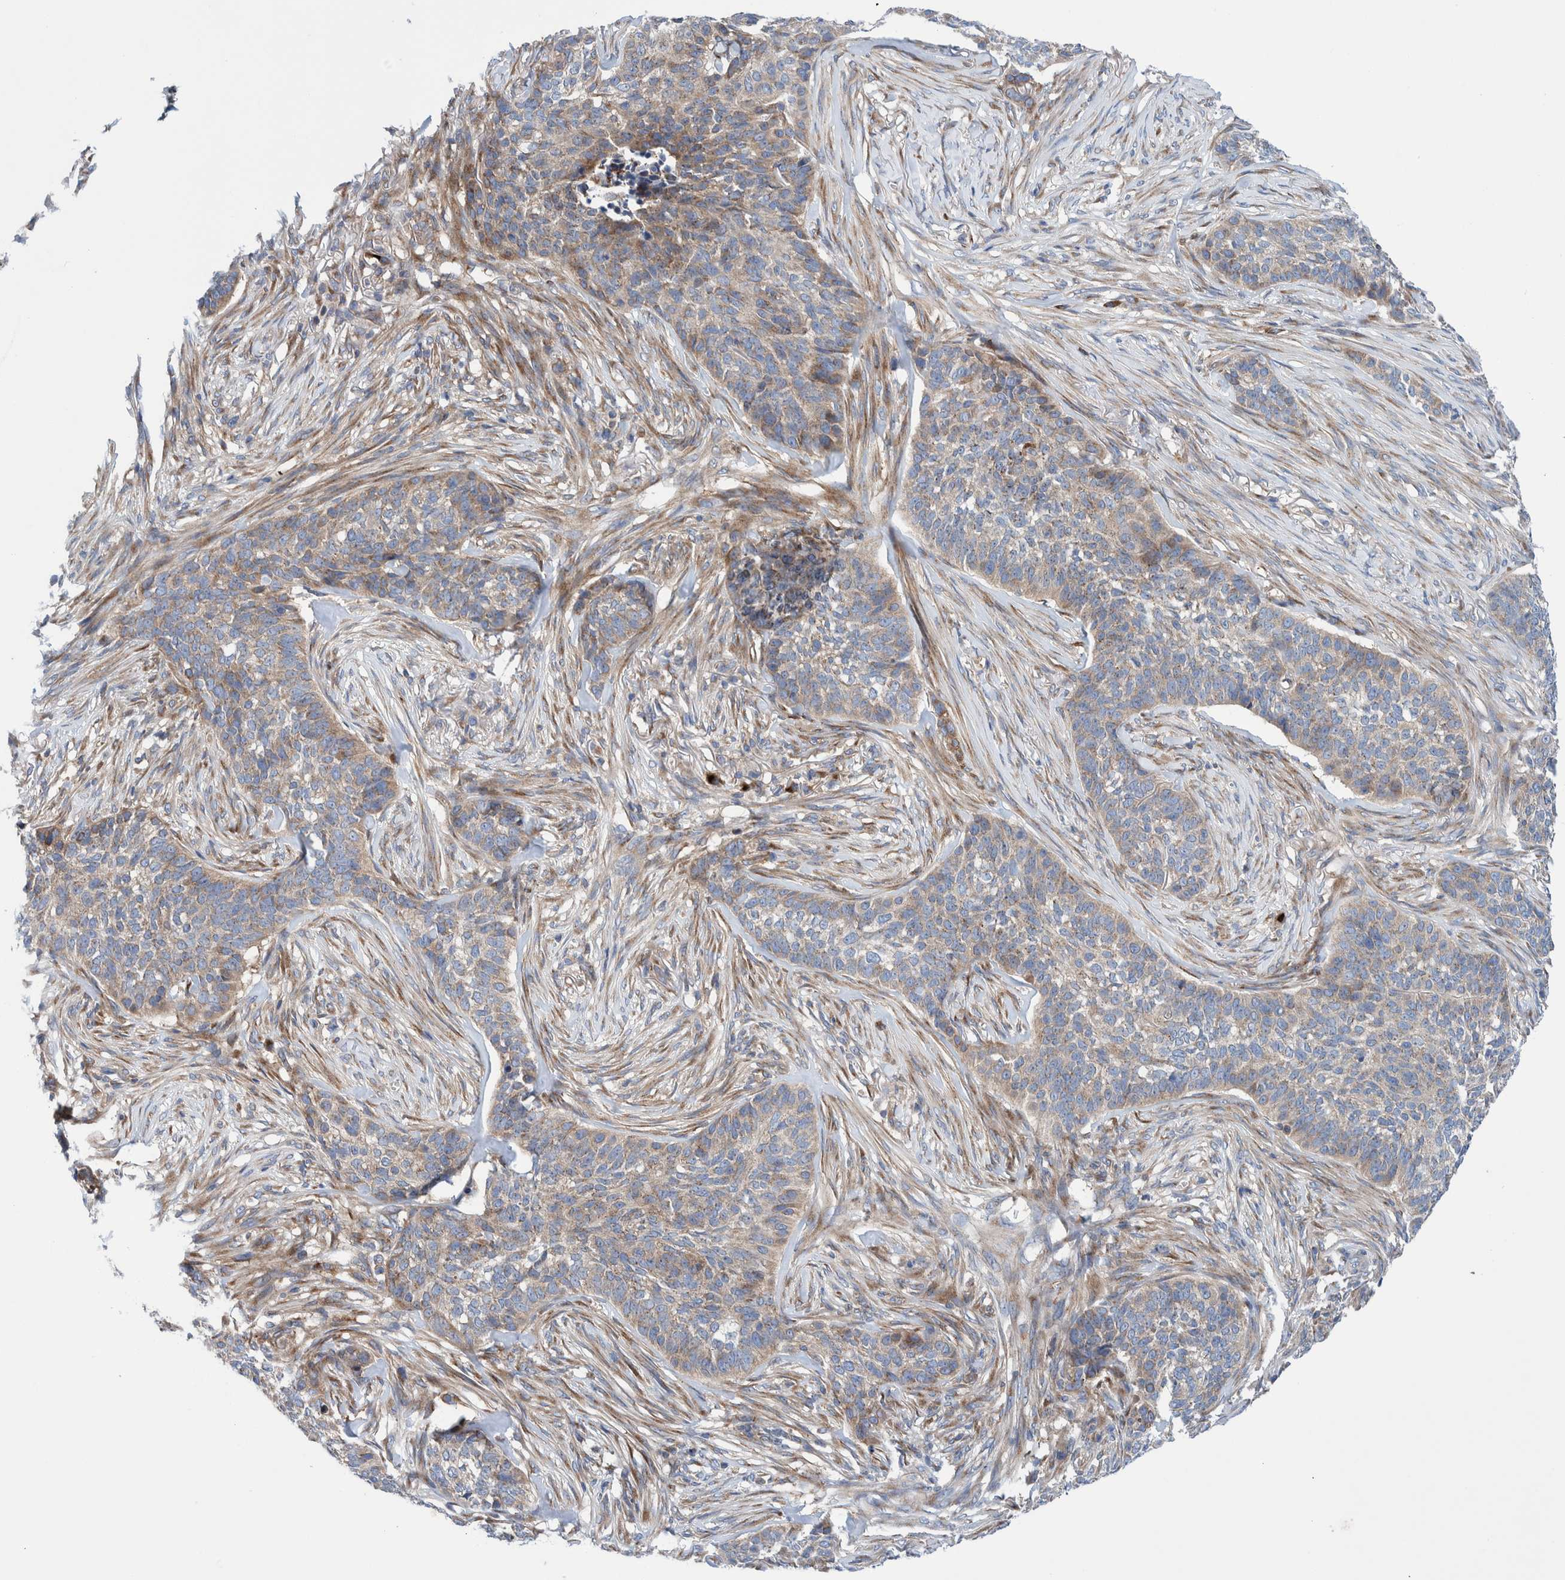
{"staining": {"intensity": "weak", "quantity": "25%-75%", "location": "cytoplasmic/membranous"}, "tissue": "skin cancer", "cell_type": "Tumor cells", "image_type": "cancer", "snomed": [{"axis": "morphology", "description": "Basal cell carcinoma"}, {"axis": "topography", "description": "Skin"}], "caption": "Skin basal cell carcinoma was stained to show a protein in brown. There is low levels of weak cytoplasmic/membranous positivity in about 25%-75% of tumor cells.", "gene": "TRIM58", "patient": {"sex": "male", "age": 85}}